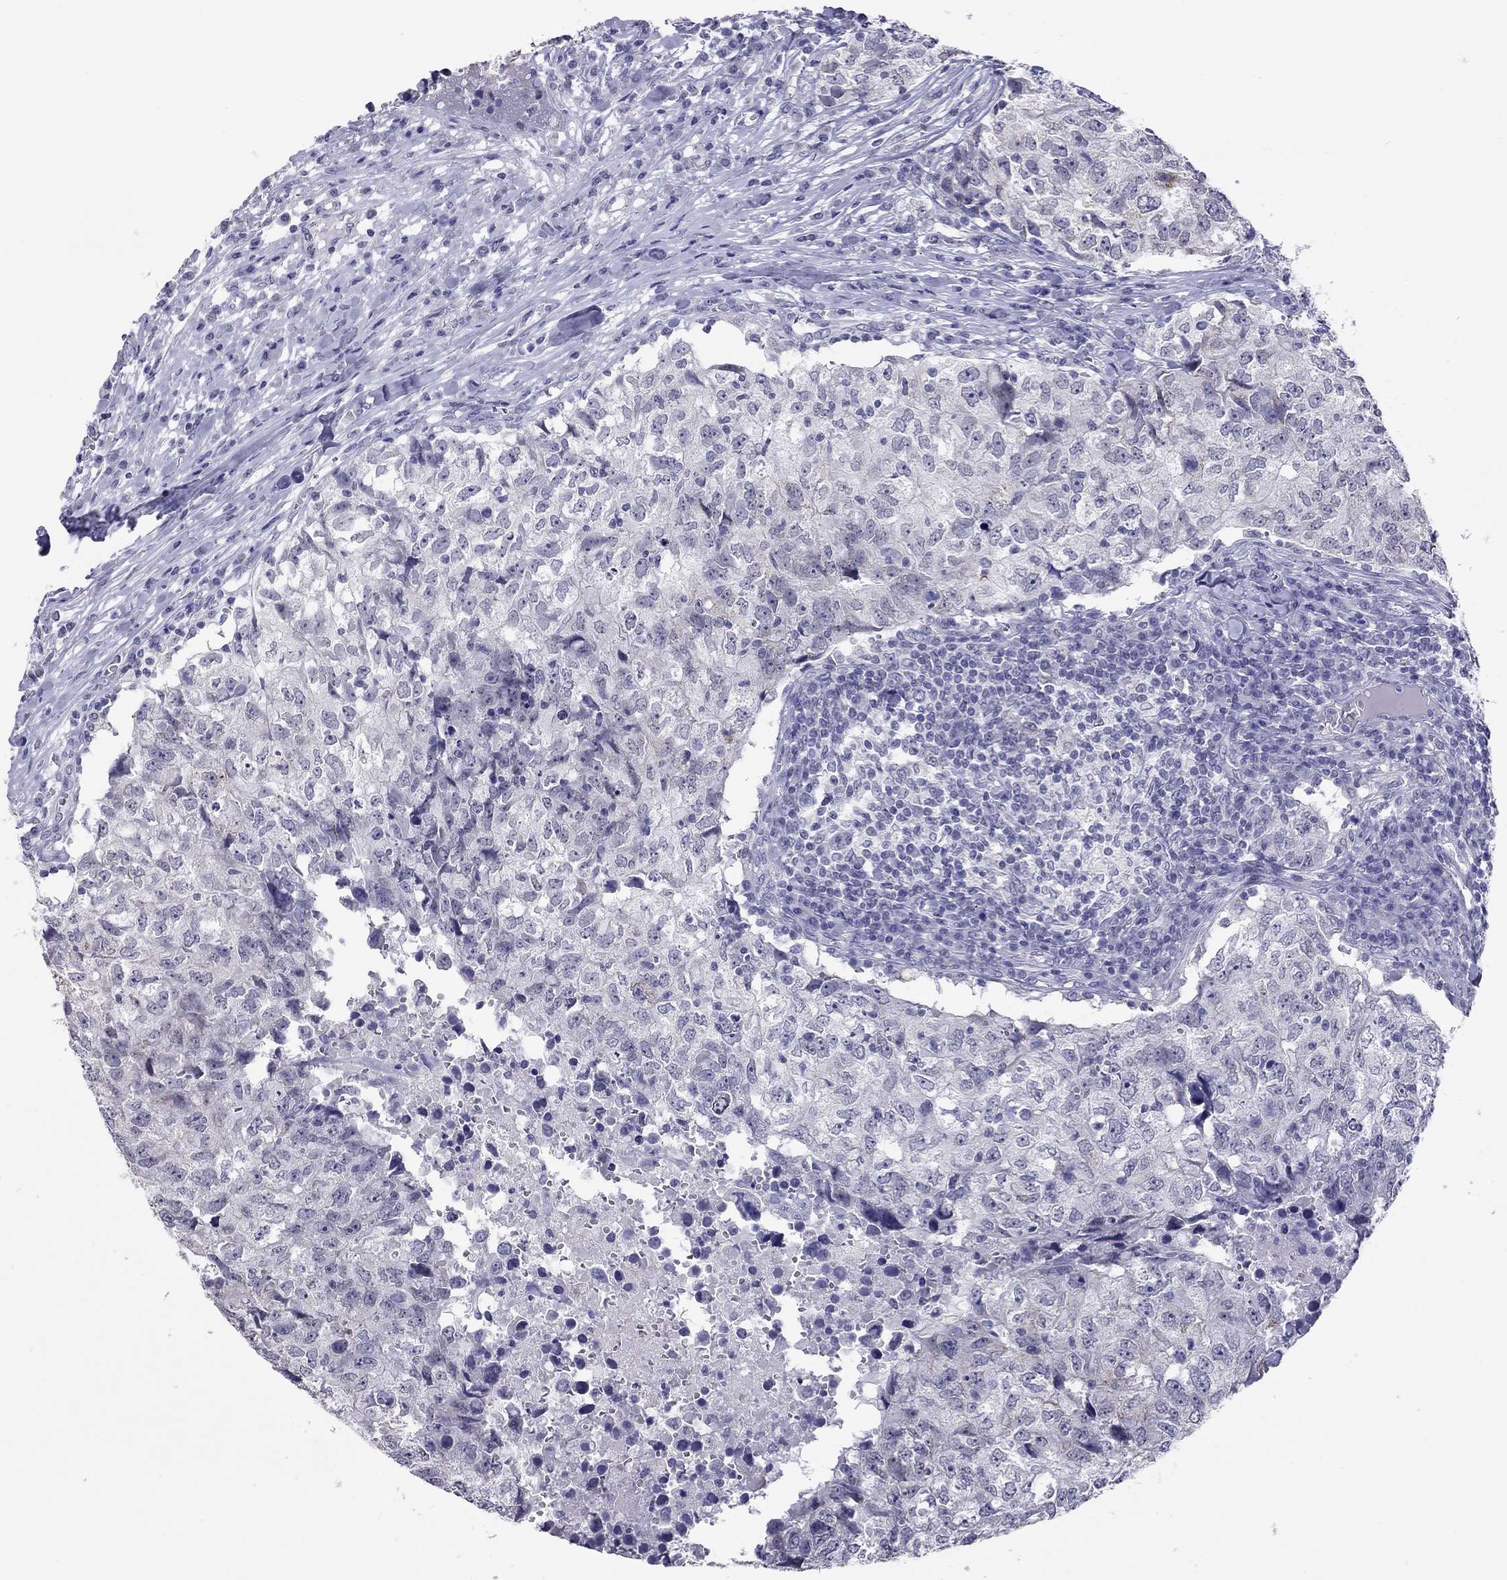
{"staining": {"intensity": "negative", "quantity": "none", "location": "none"}, "tissue": "breast cancer", "cell_type": "Tumor cells", "image_type": "cancer", "snomed": [{"axis": "morphology", "description": "Duct carcinoma"}, {"axis": "topography", "description": "Breast"}], "caption": "Immunohistochemistry (IHC) of breast cancer displays no staining in tumor cells. Brightfield microscopy of immunohistochemistry (IHC) stained with DAB (3,3'-diaminobenzidine) (brown) and hematoxylin (blue), captured at high magnification.", "gene": "ARMC12", "patient": {"sex": "female", "age": 30}}